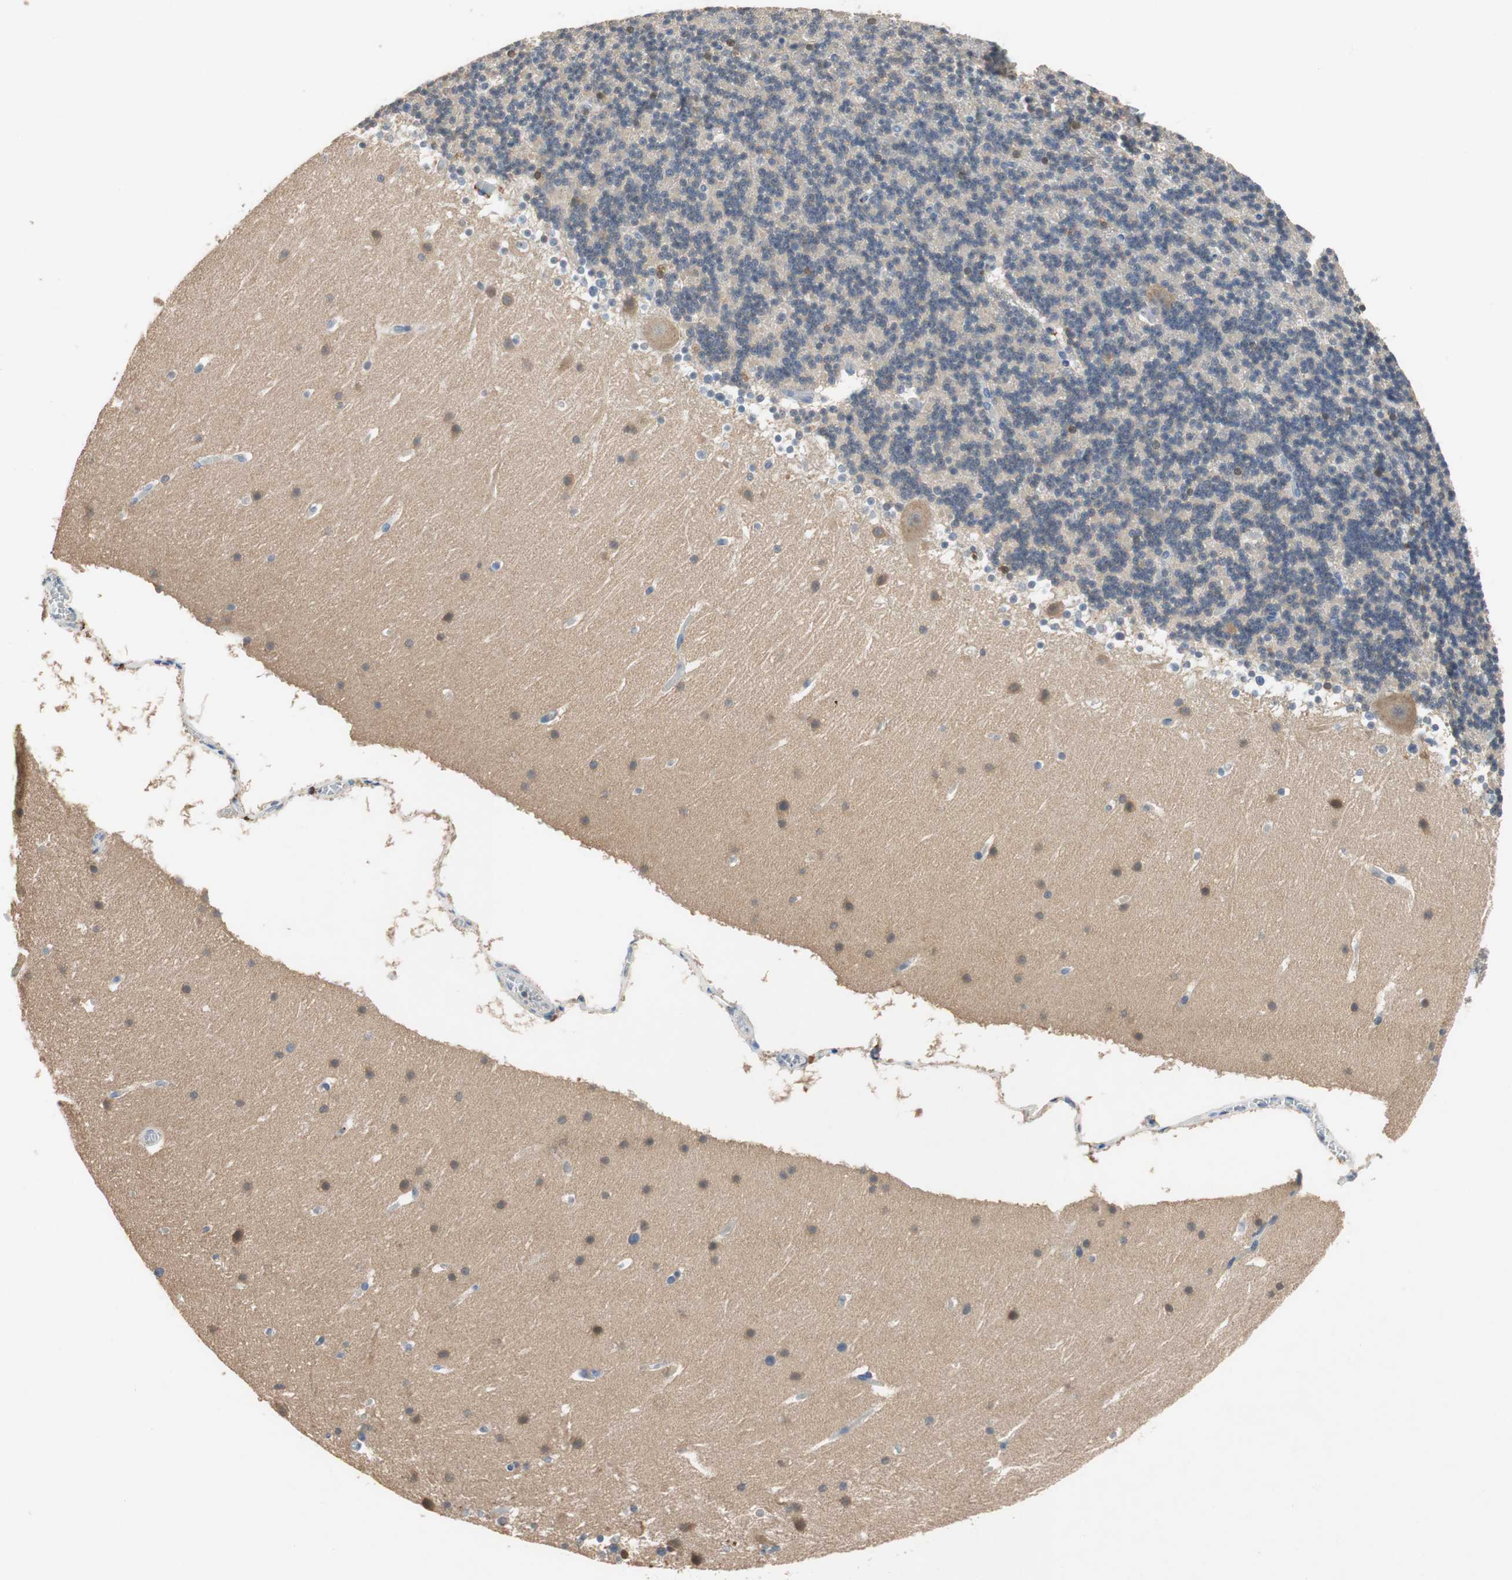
{"staining": {"intensity": "moderate", "quantity": "<25%", "location": "cytoplasmic/membranous"}, "tissue": "cerebellum", "cell_type": "Cells in granular layer", "image_type": "normal", "snomed": [{"axis": "morphology", "description": "Normal tissue, NOS"}, {"axis": "topography", "description": "Cerebellum"}], "caption": "High-power microscopy captured an immunohistochemistry (IHC) photomicrograph of benign cerebellum, revealing moderate cytoplasmic/membranous expression in about <25% of cells in granular layer.", "gene": "ADAP1", "patient": {"sex": "male", "age": 45}}